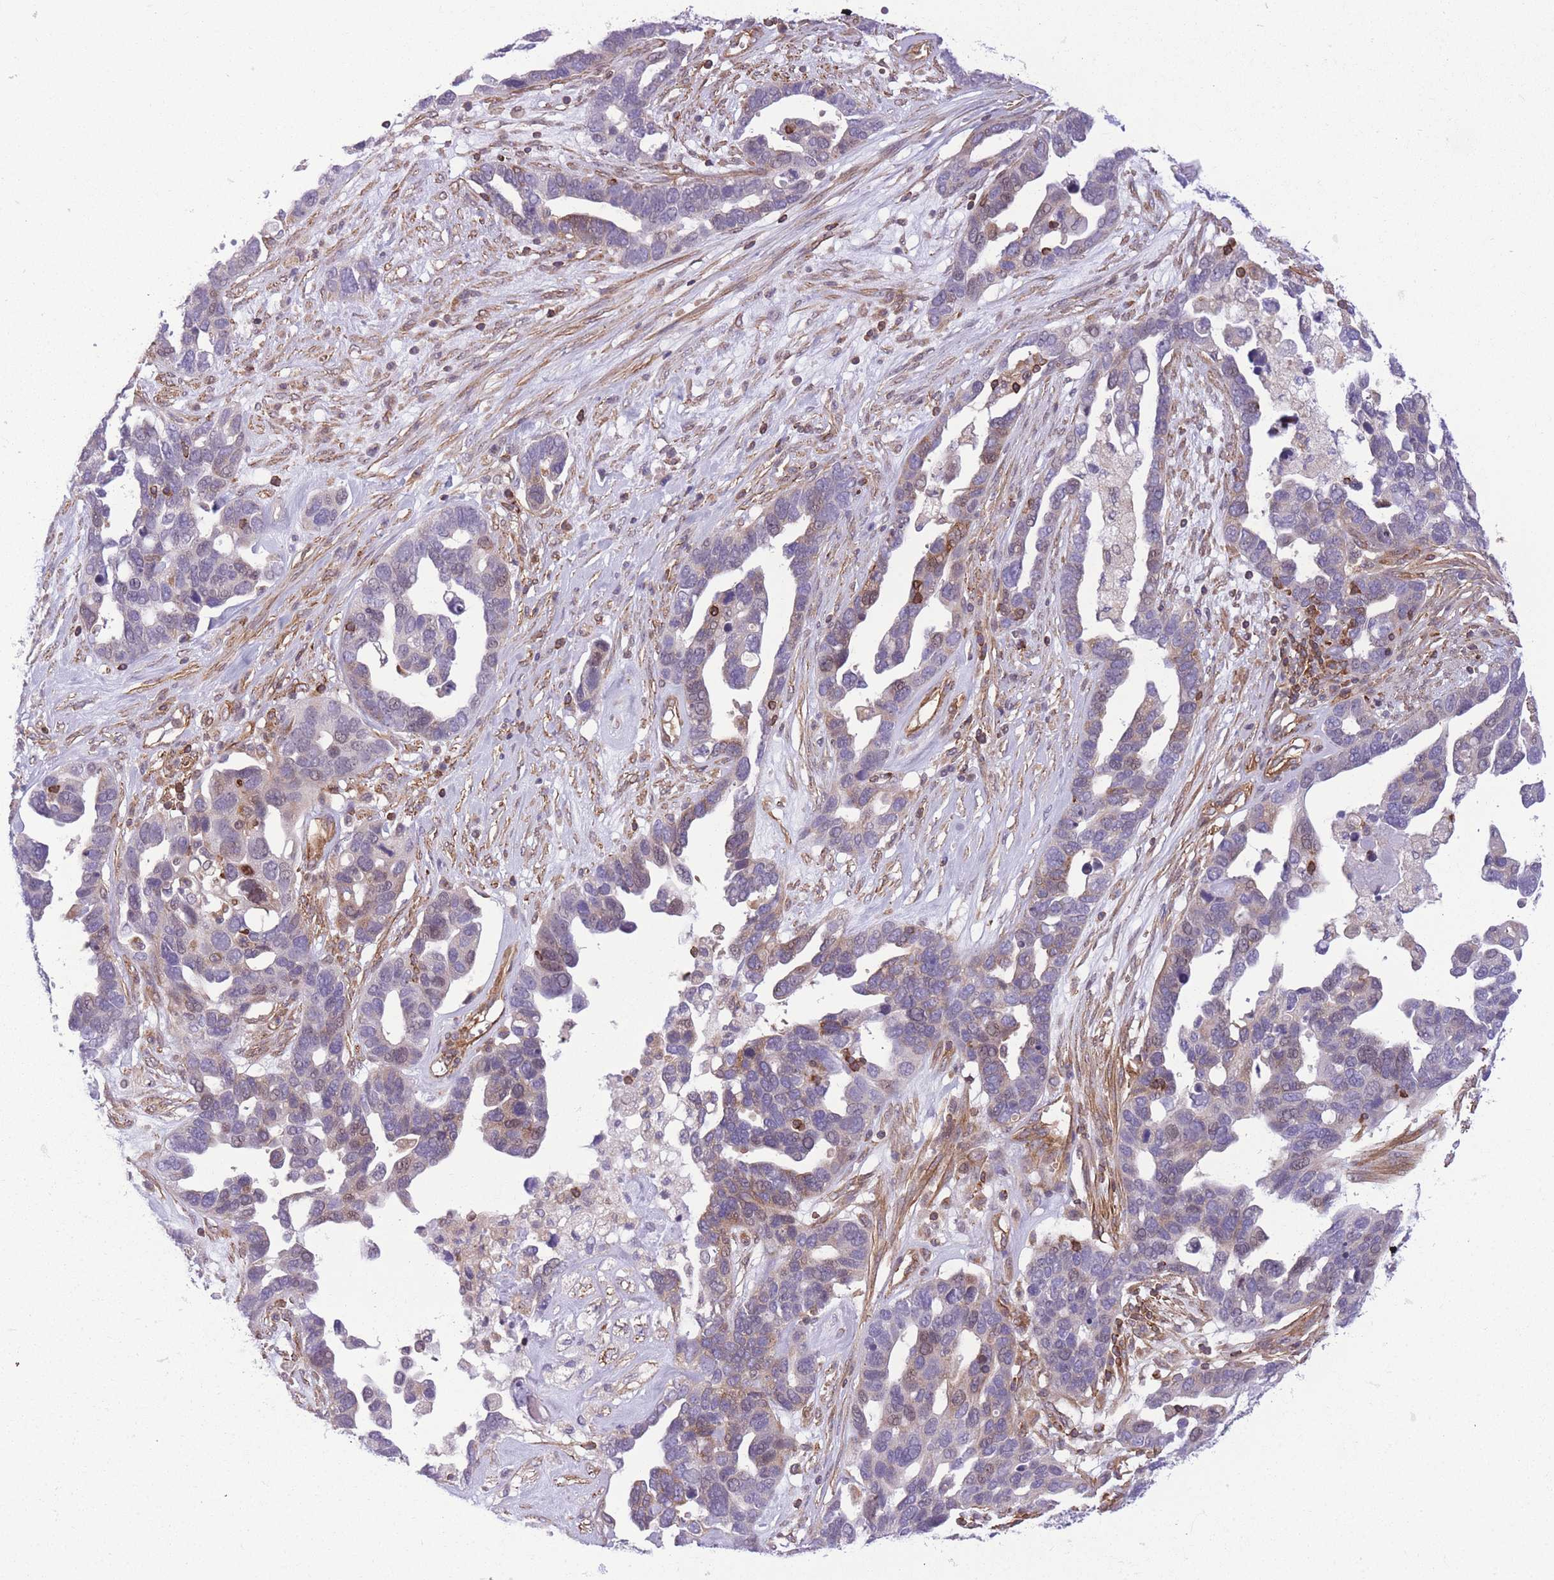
{"staining": {"intensity": "weak", "quantity": "25%-75%", "location": "cytoplasmic/membranous"}, "tissue": "ovarian cancer", "cell_type": "Tumor cells", "image_type": "cancer", "snomed": [{"axis": "morphology", "description": "Cystadenocarcinoma, serous, NOS"}, {"axis": "topography", "description": "Ovary"}], "caption": "An IHC micrograph of neoplastic tissue is shown. Protein staining in brown labels weak cytoplasmic/membranous positivity in ovarian cancer (serous cystadenocarcinoma) within tumor cells. The staining was performed using DAB (3,3'-diaminobenzidine) to visualize the protein expression in brown, while the nuclei were stained in blue with hematoxylin (Magnification: 20x).", "gene": "CDC25B", "patient": {"sex": "female", "age": 54}}